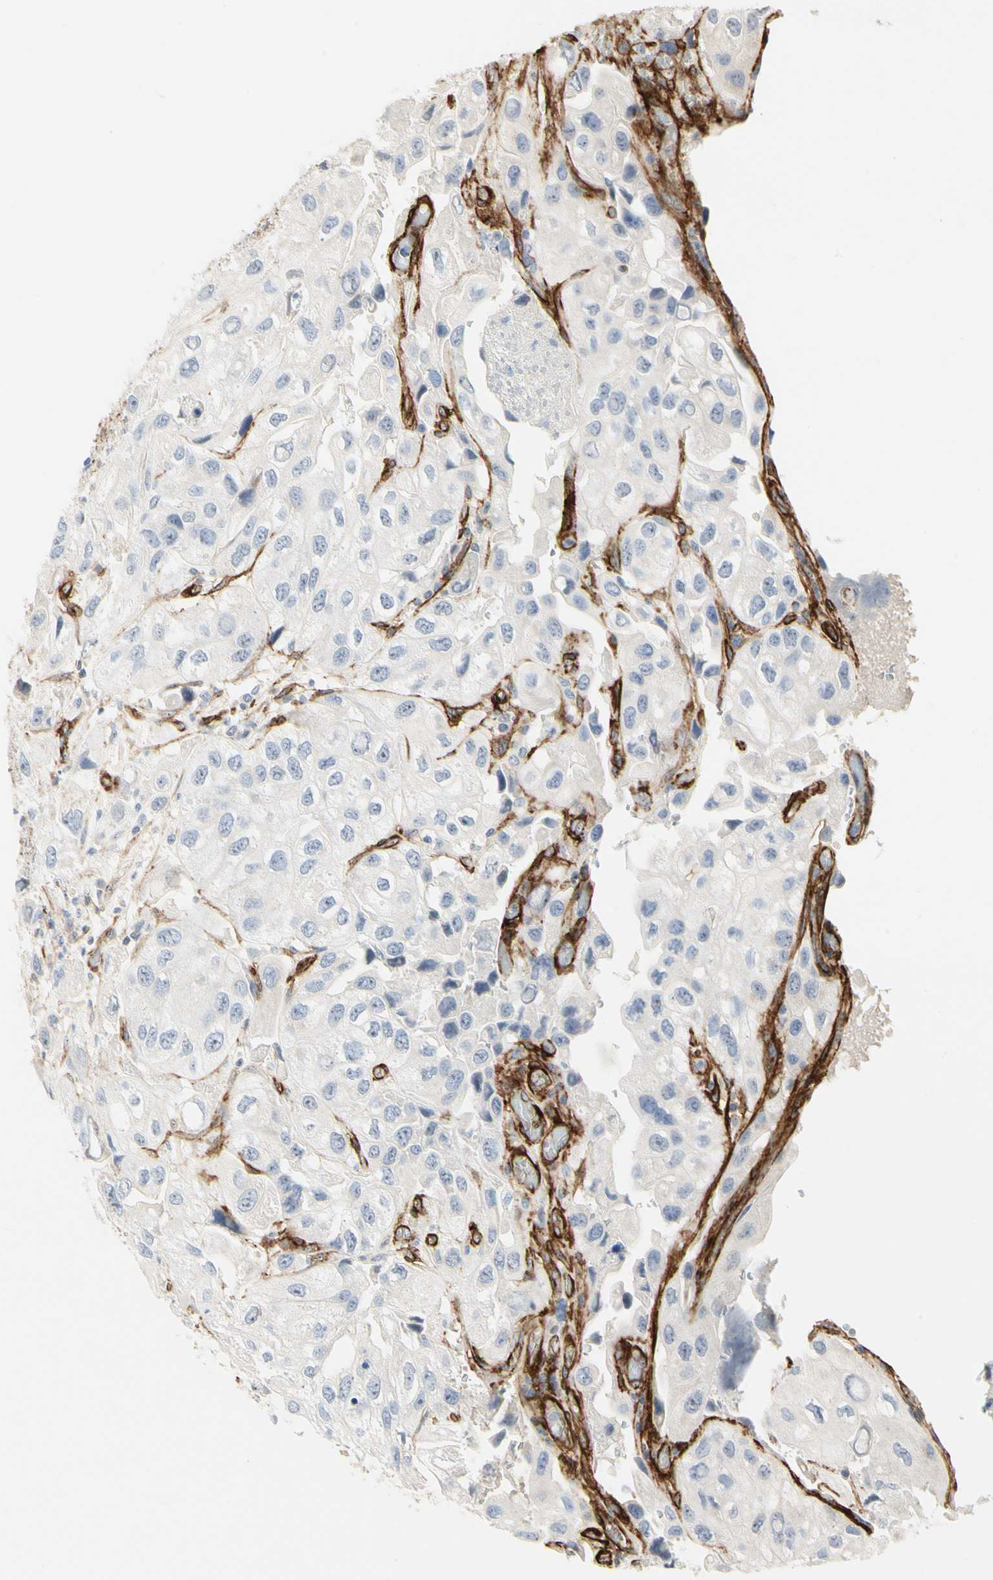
{"staining": {"intensity": "negative", "quantity": "none", "location": "none"}, "tissue": "urothelial cancer", "cell_type": "Tumor cells", "image_type": "cancer", "snomed": [{"axis": "morphology", "description": "Urothelial carcinoma, High grade"}, {"axis": "topography", "description": "Urinary bladder"}], "caption": "Immunohistochemistry (IHC) photomicrograph of neoplastic tissue: urothelial carcinoma (high-grade) stained with DAB shows no significant protein positivity in tumor cells.", "gene": "GGT5", "patient": {"sex": "female", "age": 64}}